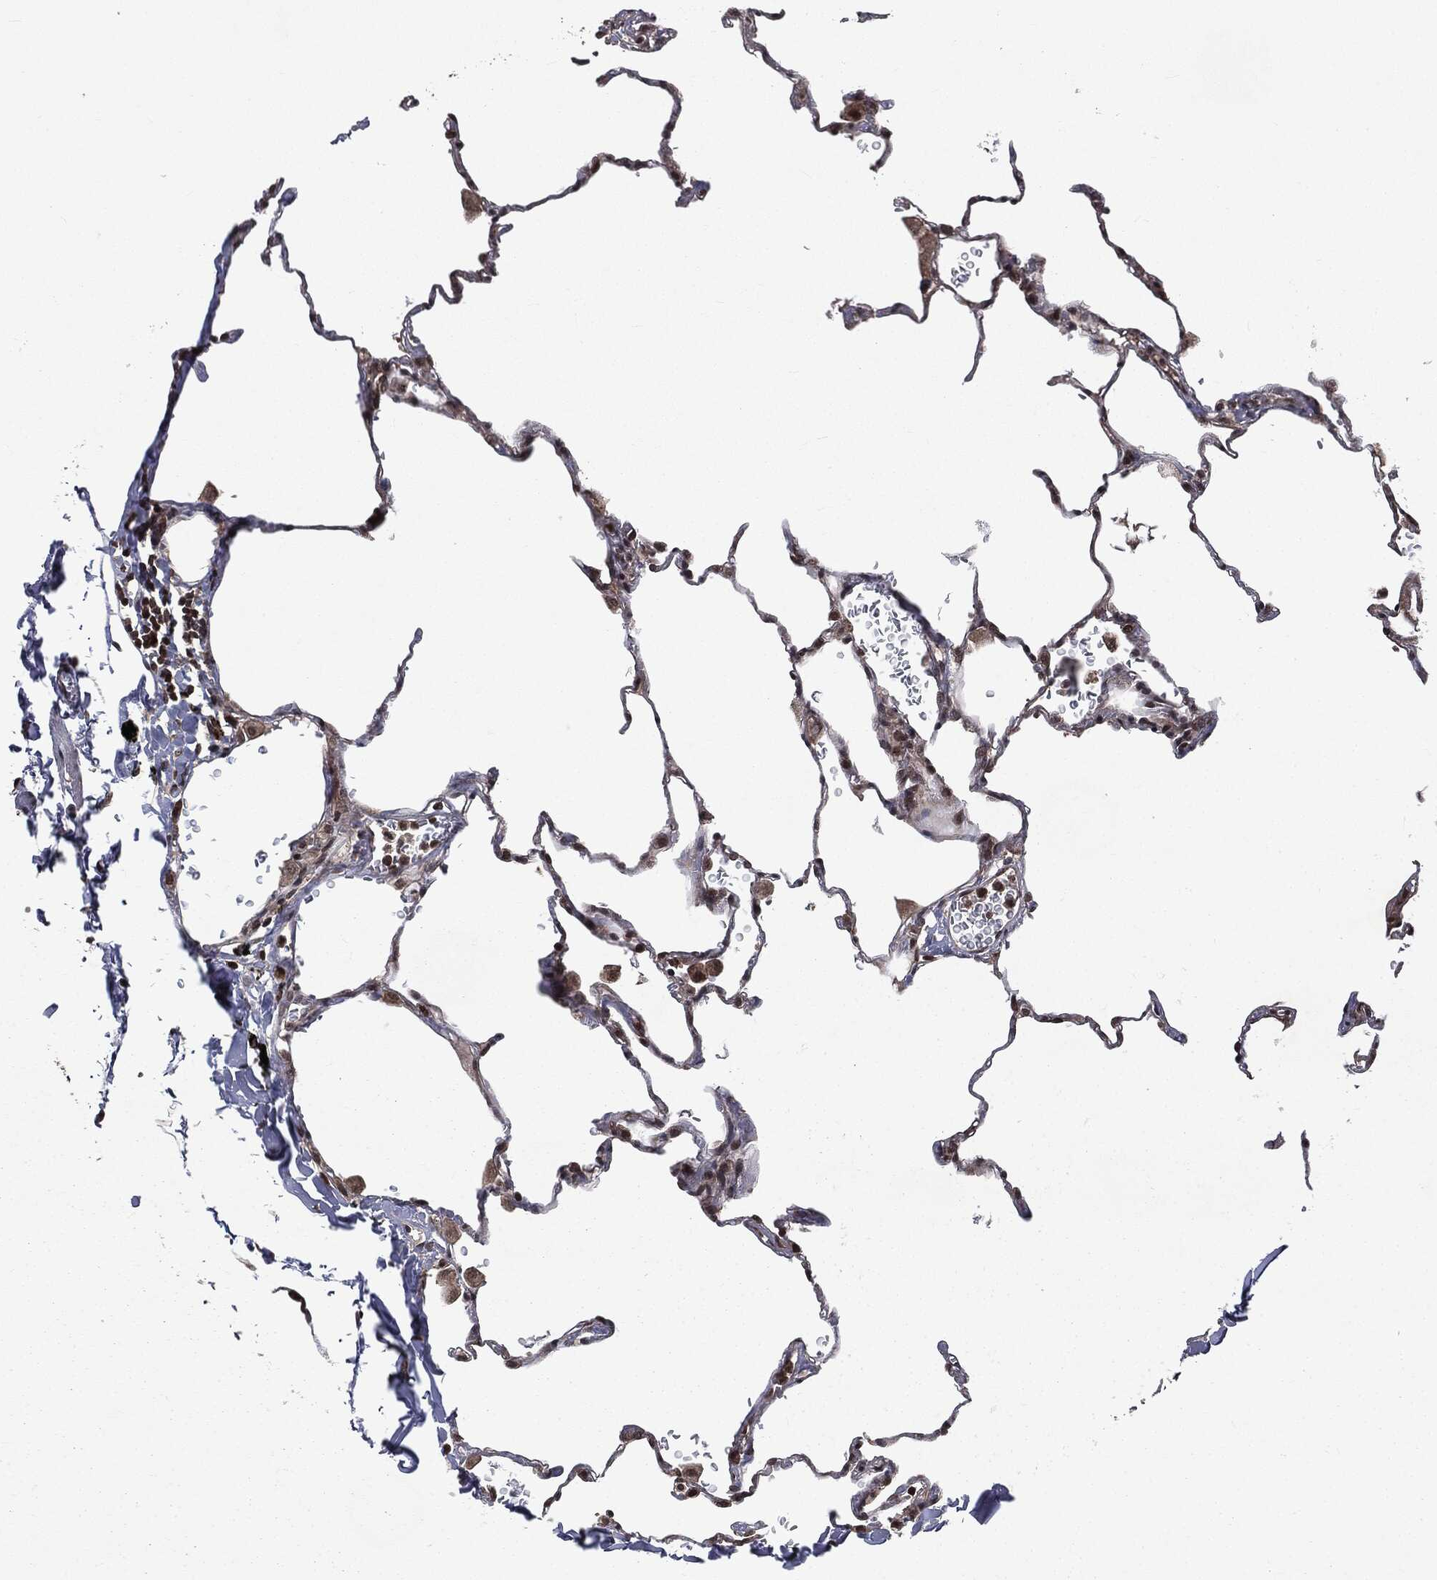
{"staining": {"intensity": "strong", "quantity": ">75%", "location": "nuclear"}, "tissue": "lung", "cell_type": "Alveolar cells", "image_type": "normal", "snomed": [{"axis": "morphology", "description": "Normal tissue, NOS"}, {"axis": "morphology", "description": "Adenocarcinoma, metastatic, NOS"}, {"axis": "topography", "description": "Lung"}], "caption": "This micrograph exhibits IHC staining of benign human lung, with high strong nuclear expression in approximately >75% of alveolar cells.", "gene": "STAU2", "patient": {"sex": "male", "age": 45}}